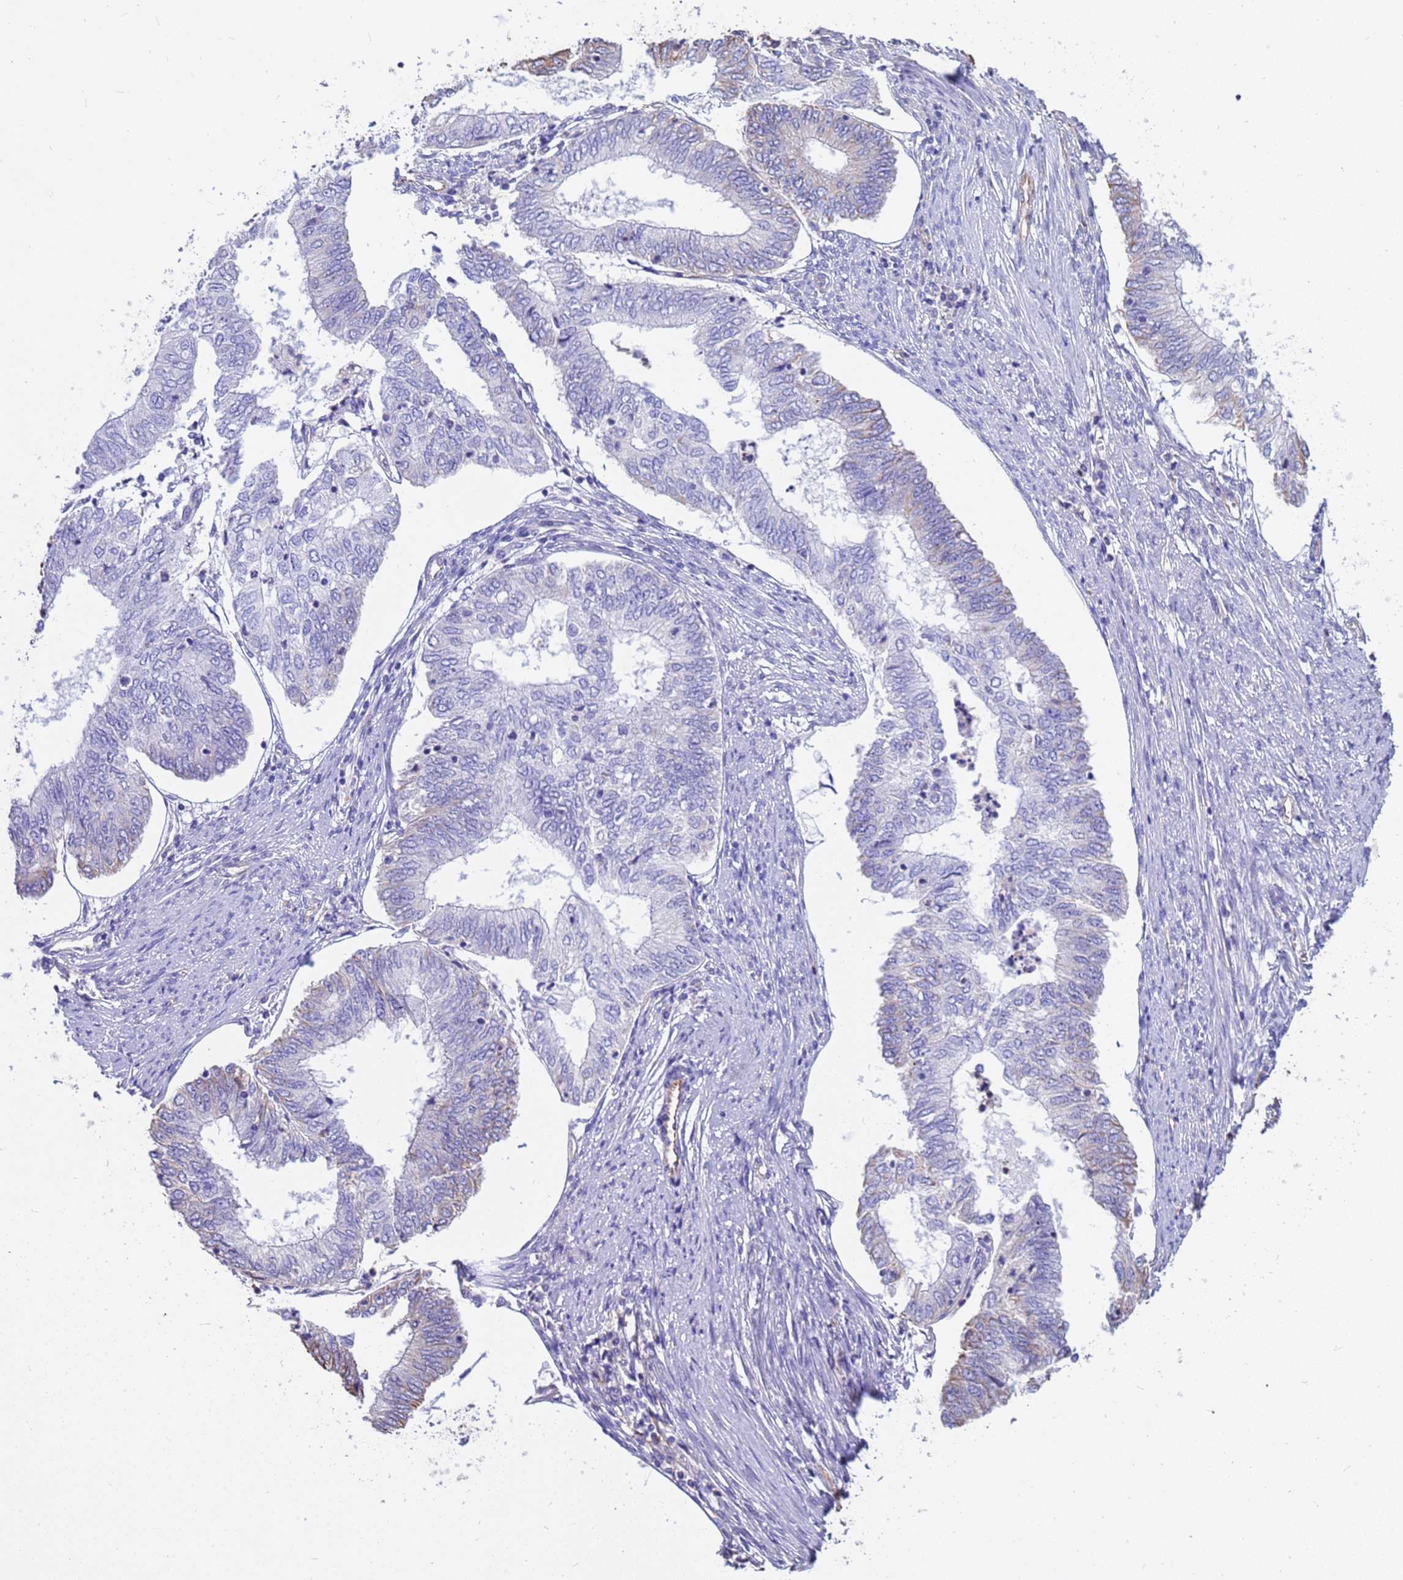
{"staining": {"intensity": "negative", "quantity": "none", "location": "none"}, "tissue": "endometrial cancer", "cell_type": "Tumor cells", "image_type": "cancer", "snomed": [{"axis": "morphology", "description": "Adenocarcinoma, NOS"}, {"axis": "topography", "description": "Endometrium"}], "caption": "A histopathology image of endometrial cancer stained for a protein reveals no brown staining in tumor cells.", "gene": "TCEAL3", "patient": {"sex": "female", "age": 68}}